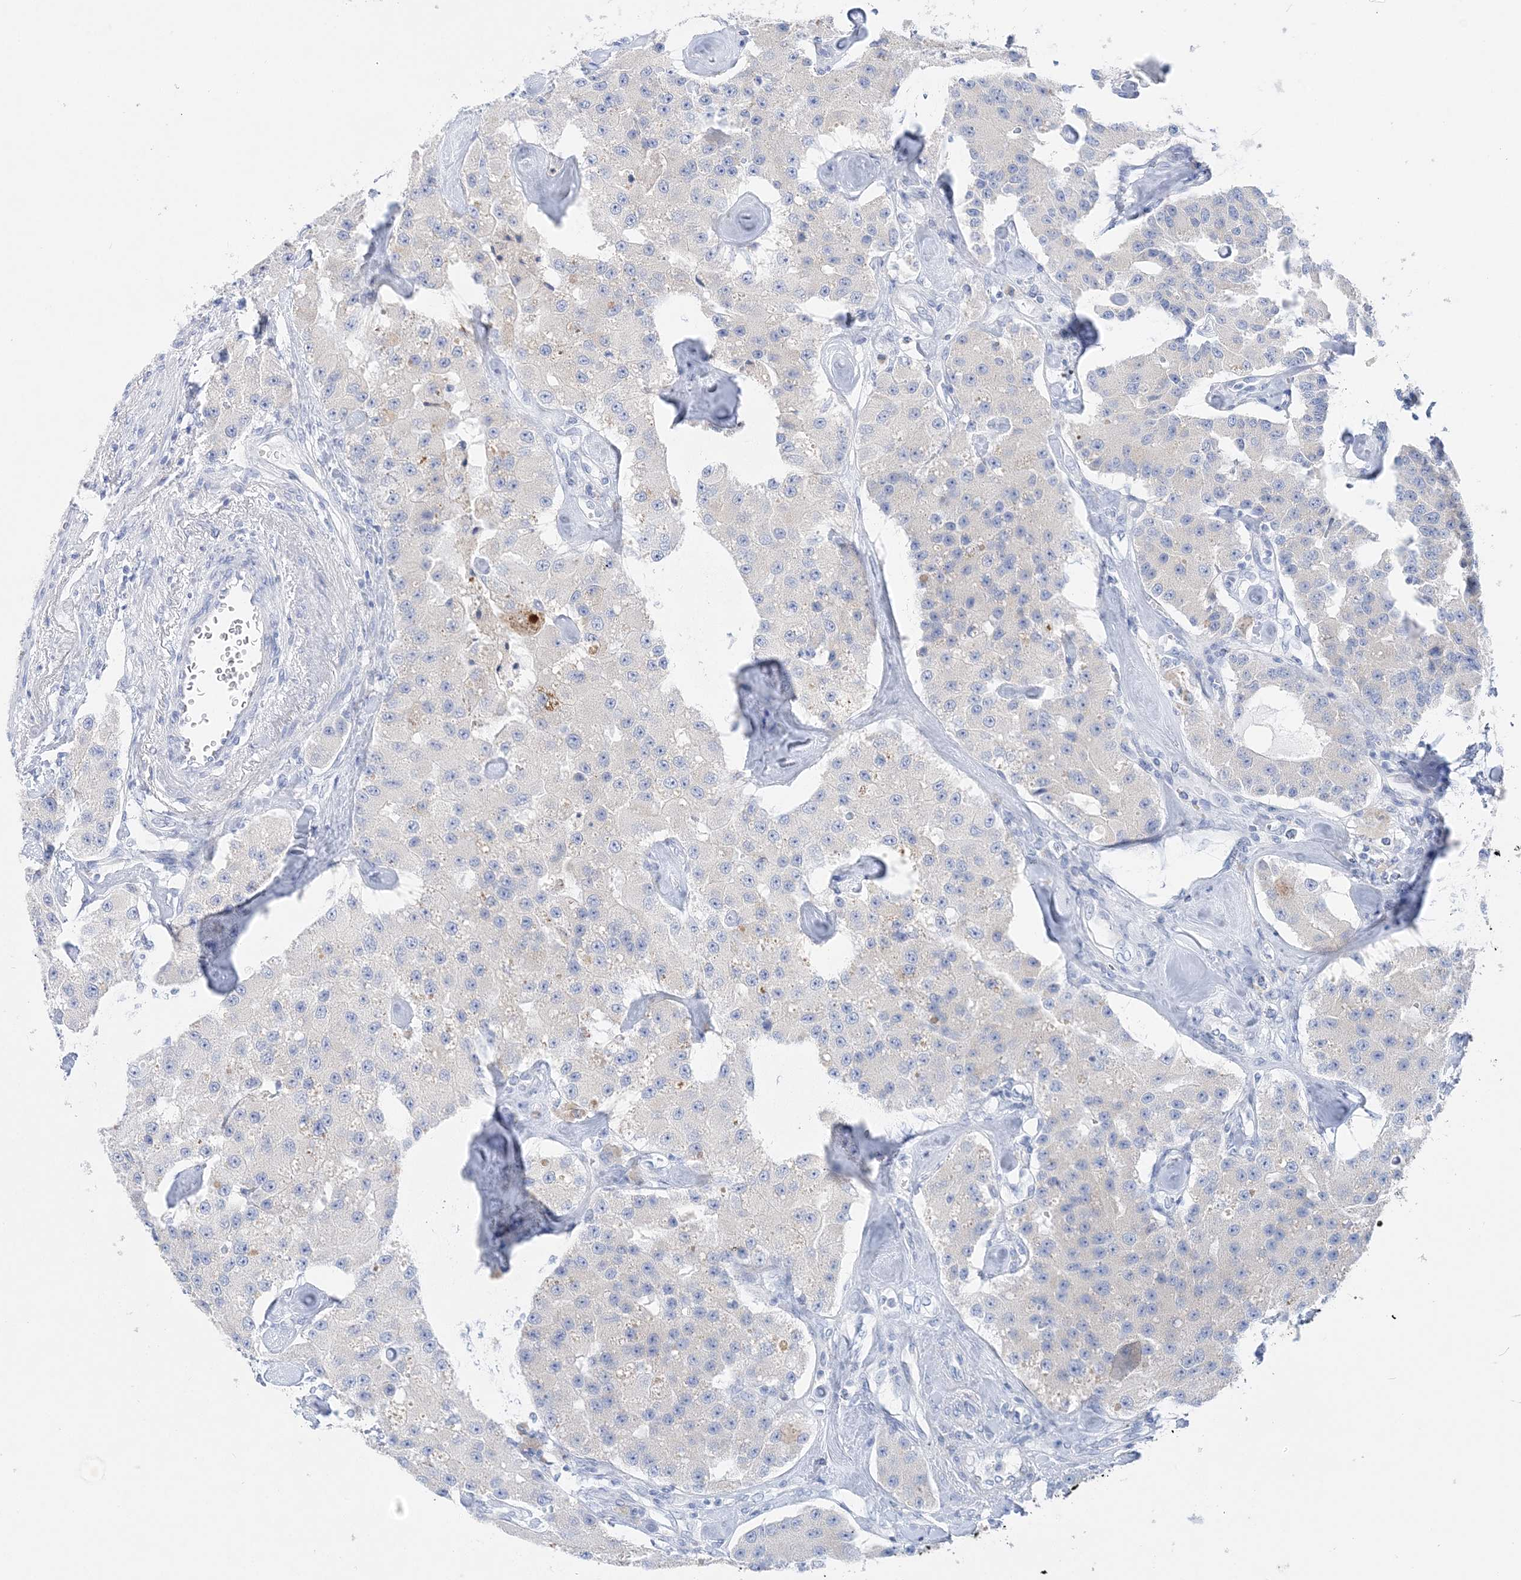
{"staining": {"intensity": "negative", "quantity": "none", "location": "none"}, "tissue": "carcinoid", "cell_type": "Tumor cells", "image_type": "cancer", "snomed": [{"axis": "morphology", "description": "Carcinoid, malignant, NOS"}, {"axis": "topography", "description": "Pancreas"}], "caption": "Immunohistochemical staining of human malignant carcinoid displays no significant positivity in tumor cells. (Stains: DAB immunohistochemistry with hematoxylin counter stain, Microscopy: brightfield microscopy at high magnification).", "gene": "SLC5A6", "patient": {"sex": "male", "age": 41}}